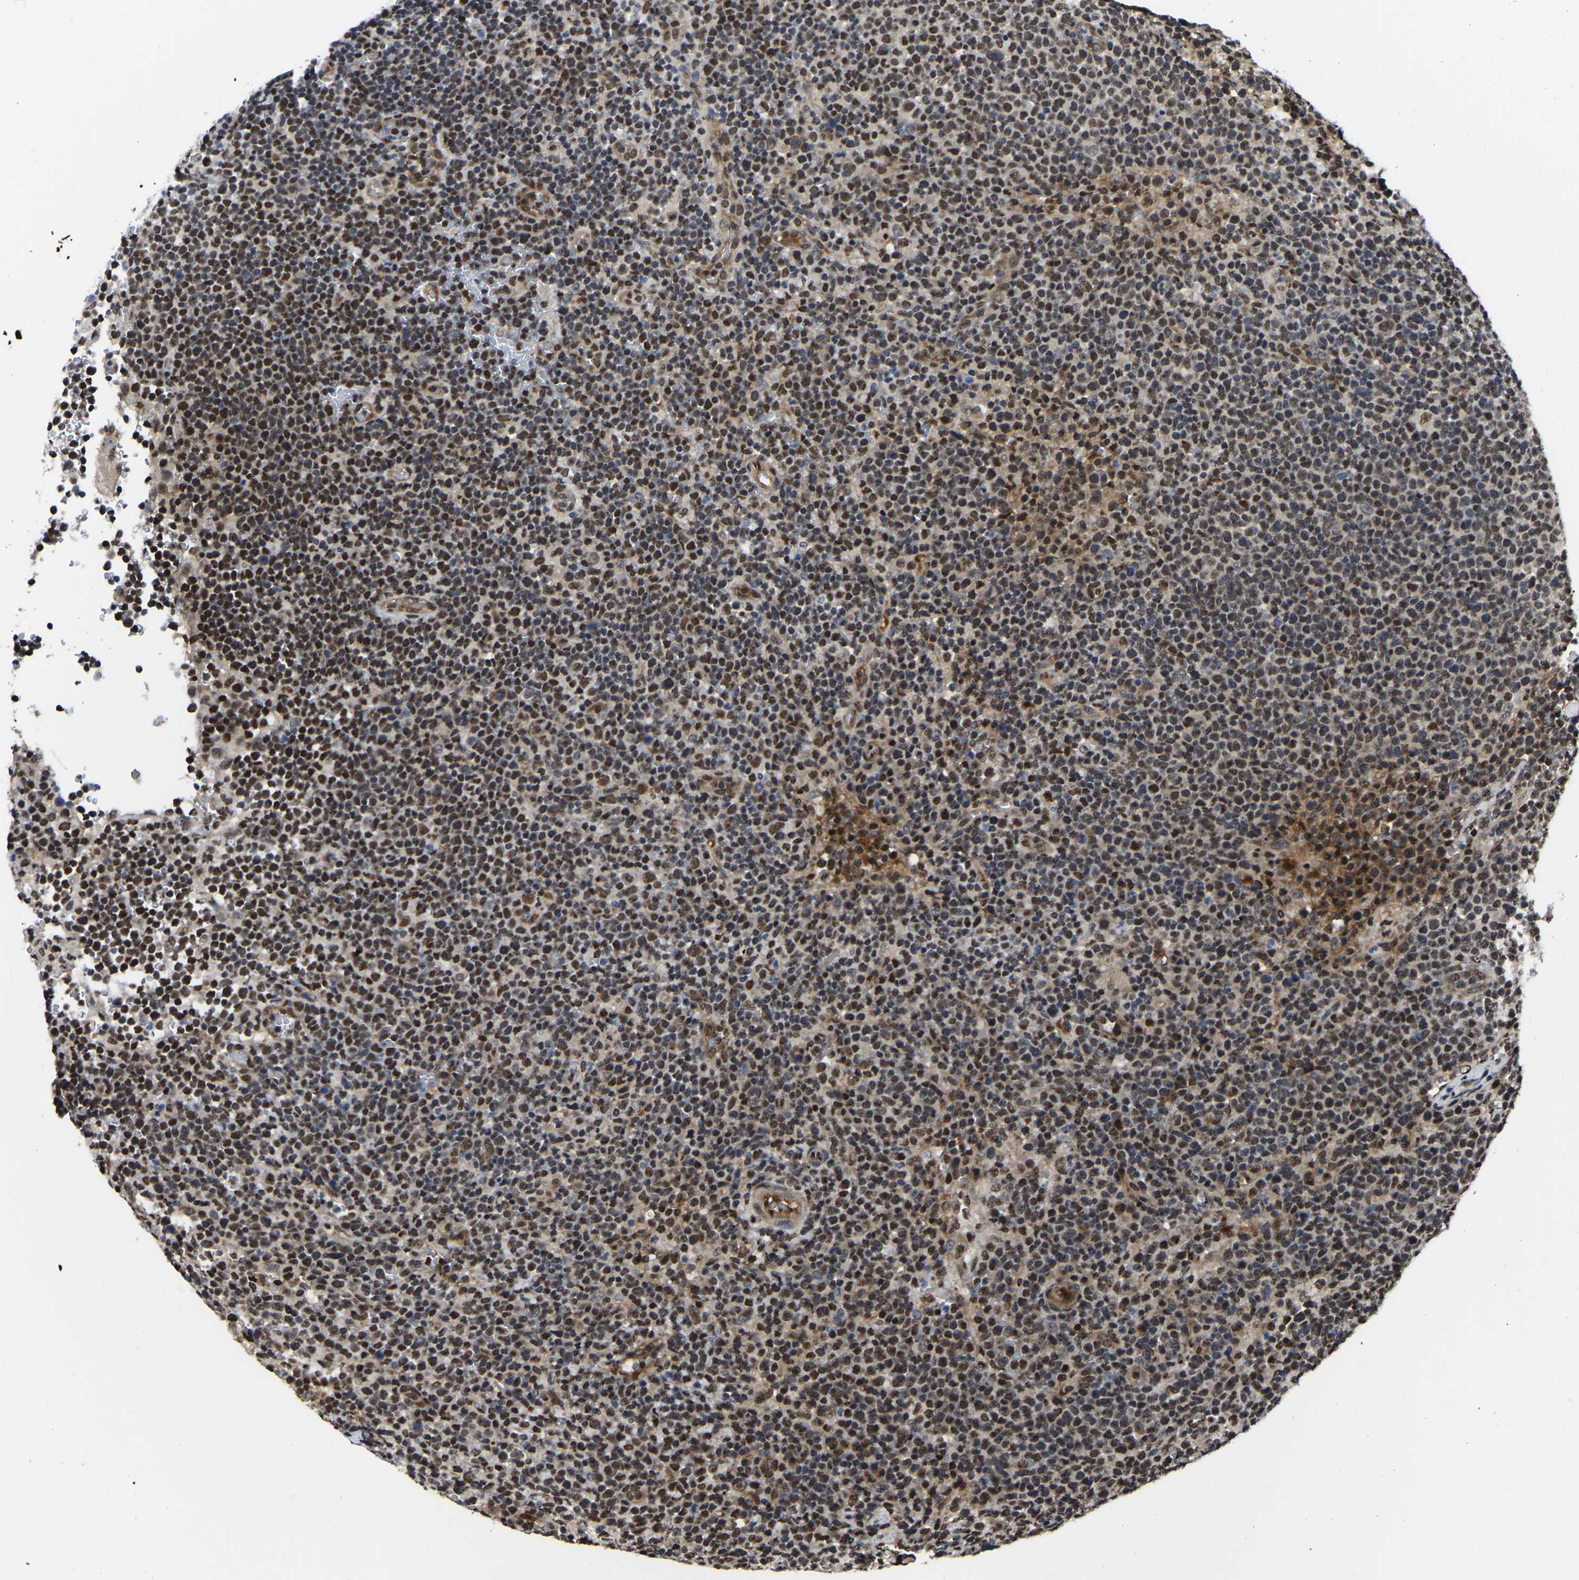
{"staining": {"intensity": "strong", "quantity": "25%-75%", "location": "nuclear"}, "tissue": "lymphoma", "cell_type": "Tumor cells", "image_type": "cancer", "snomed": [{"axis": "morphology", "description": "Malignant lymphoma, non-Hodgkin's type, High grade"}, {"axis": "topography", "description": "Lymph node"}], "caption": "Lymphoma stained with DAB (3,3'-diaminobenzidine) IHC shows high levels of strong nuclear positivity in approximately 25%-75% of tumor cells.", "gene": "TRIM35", "patient": {"sex": "male", "age": 61}}